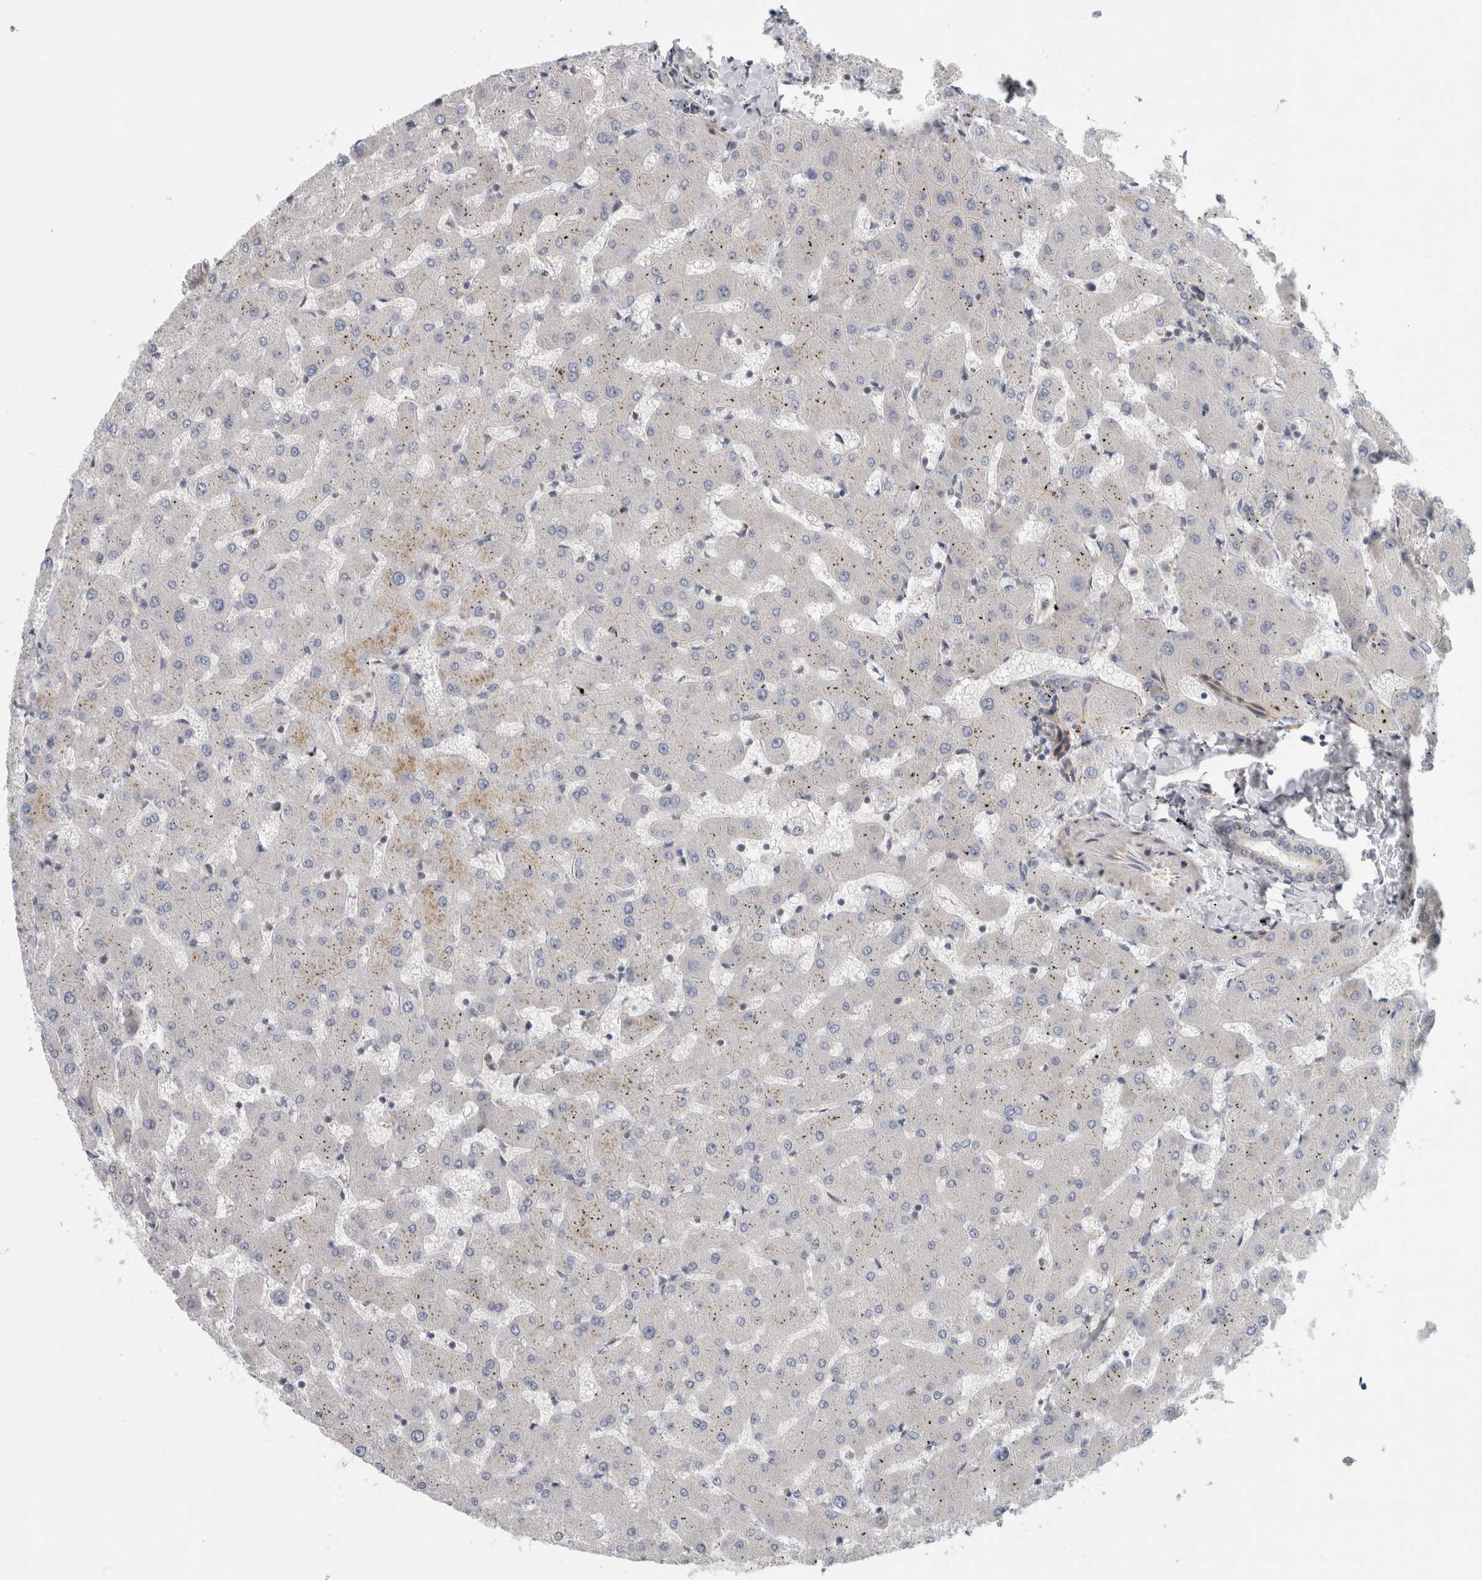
{"staining": {"intensity": "negative", "quantity": "none", "location": "none"}, "tissue": "liver", "cell_type": "Cholangiocytes", "image_type": "normal", "snomed": [{"axis": "morphology", "description": "Normal tissue, NOS"}, {"axis": "topography", "description": "Liver"}], "caption": "High power microscopy histopathology image of an immunohistochemistry (IHC) photomicrograph of benign liver, revealing no significant positivity in cholangiocytes.", "gene": "ZNF804B", "patient": {"sex": "female", "age": 63}}